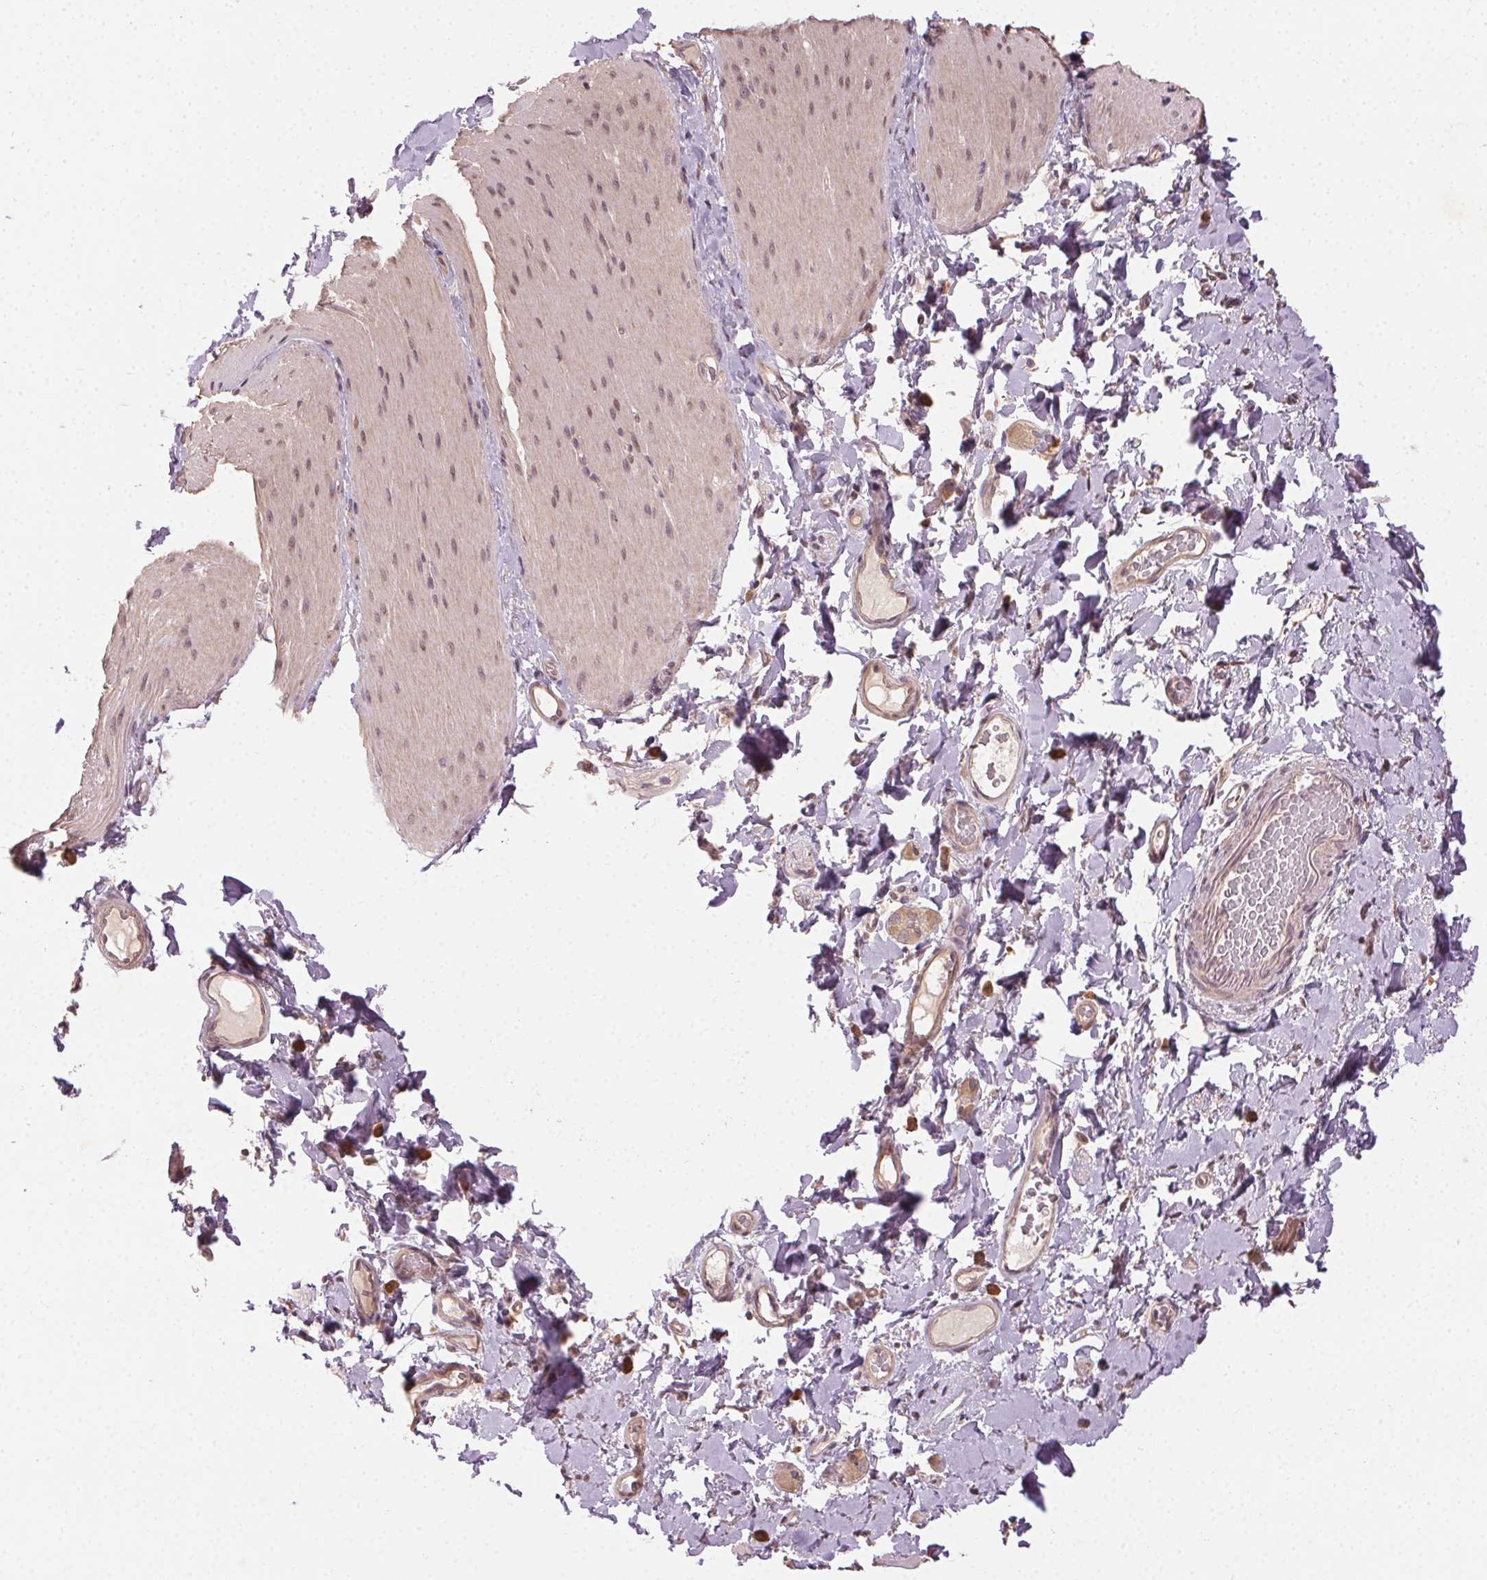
{"staining": {"intensity": "weak", "quantity": "25%-75%", "location": "cytoplasmic/membranous,nuclear"}, "tissue": "smooth muscle", "cell_type": "Smooth muscle cells", "image_type": "normal", "snomed": [{"axis": "morphology", "description": "Normal tissue, NOS"}, {"axis": "topography", "description": "Smooth muscle"}, {"axis": "topography", "description": "Colon"}], "caption": "Immunohistochemistry staining of unremarkable smooth muscle, which demonstrates low levels of weak cytoplasmic/membranous,nuclear positivity in approximately 25%-75% of smooth muscle cells indicating weak cytoplasmic/membranous,nuclear protein positivity. The staining was performed using DAB (brown) for protein detection and nuclei were counterstained in hematoxylin (blue).", "gene": "ATP1B3", "patient": {"sex": "male", "age": 73}}